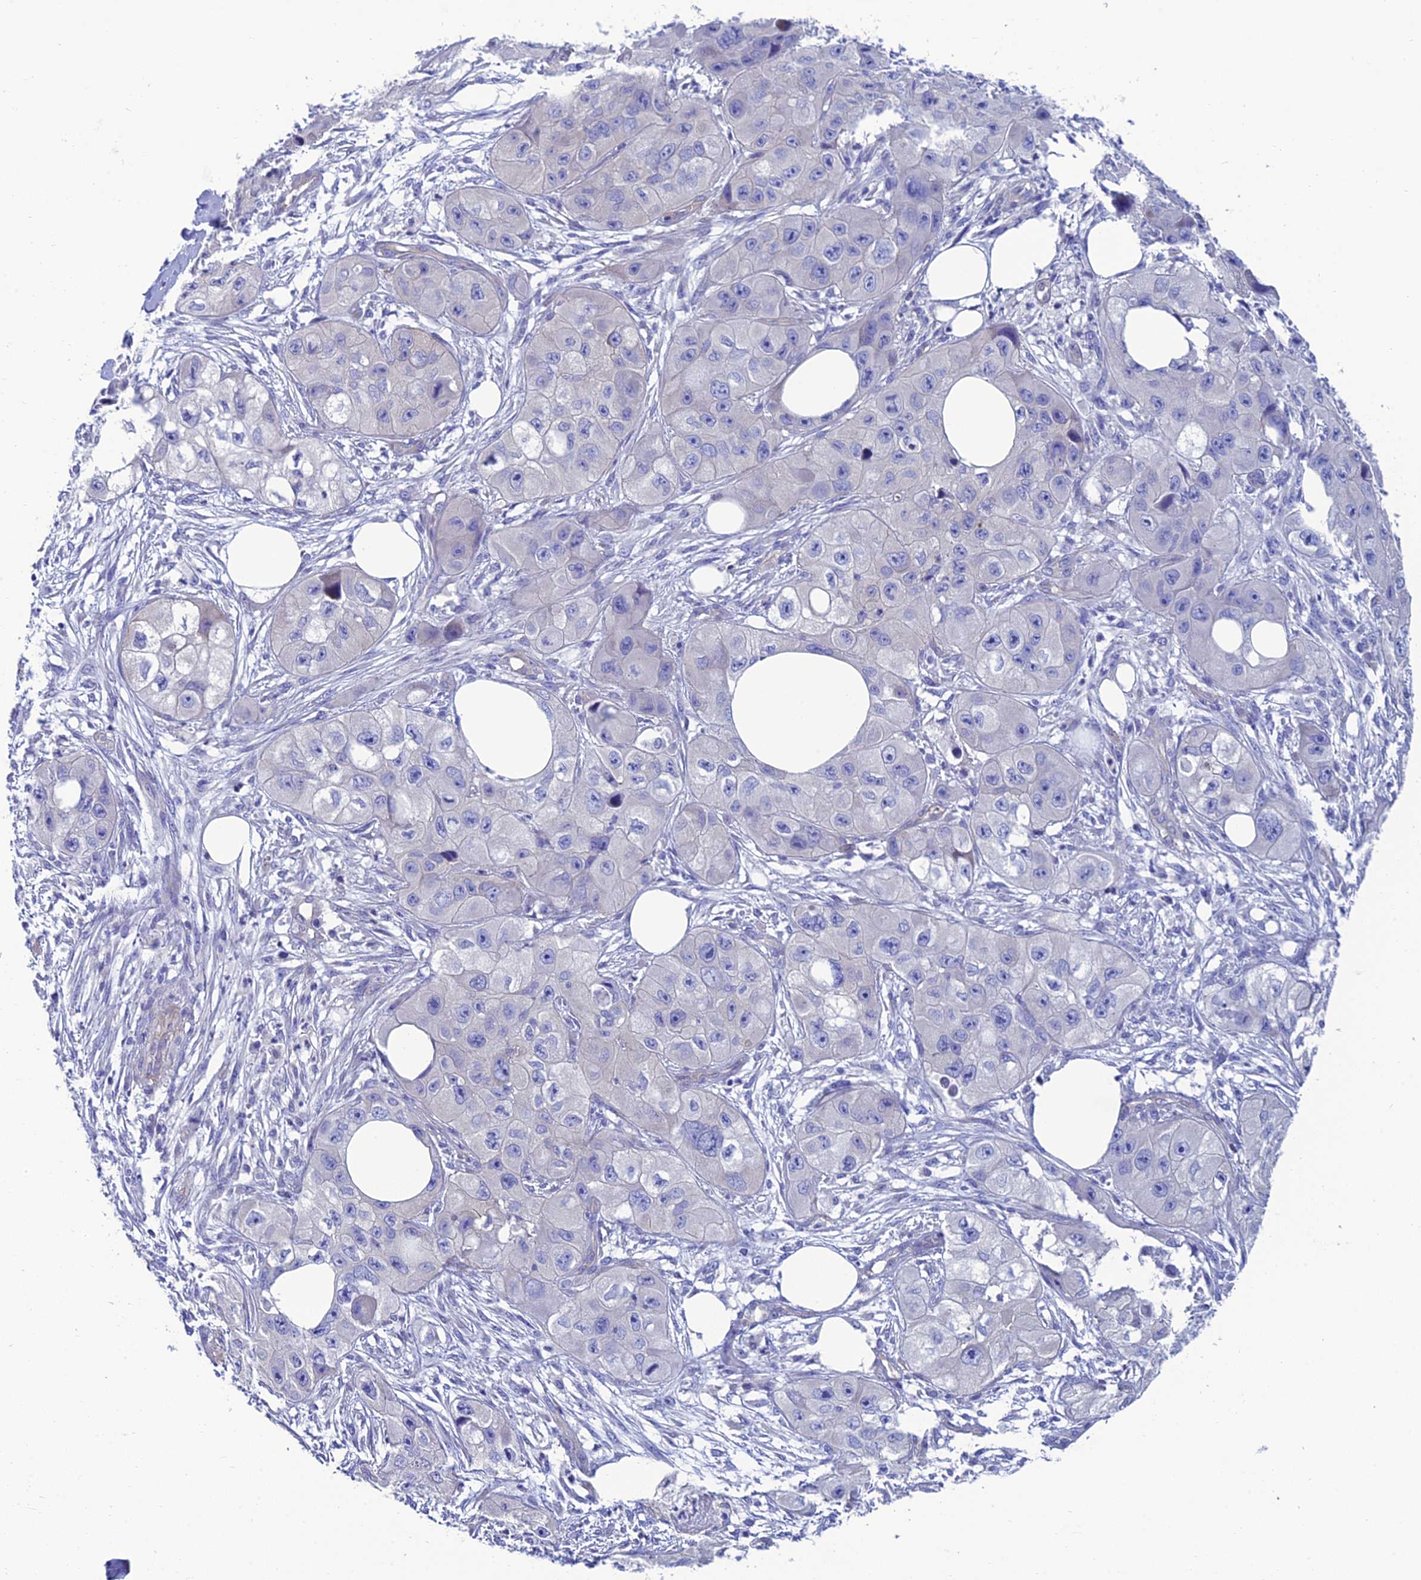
{"staining": {"intensity": "negative", "quantity": "none", "location": "none"}, "tissue": "skin cancer", "cell_type": "Tumor cells", "image_type": "cancer", "snomed": [{"axis": "morphology", "description": "Squamous cell carcinoma, NOS"}, {"axis": "topography", "description": "Skin"}, {"axis": "topography", "description": "Subcutis"}], "caption": "There is no significant staining in tumor cells of skin squamous cell carcinoma.", "gene": "PPFIA3", "patient": {"sex": "male", "age": 73}}